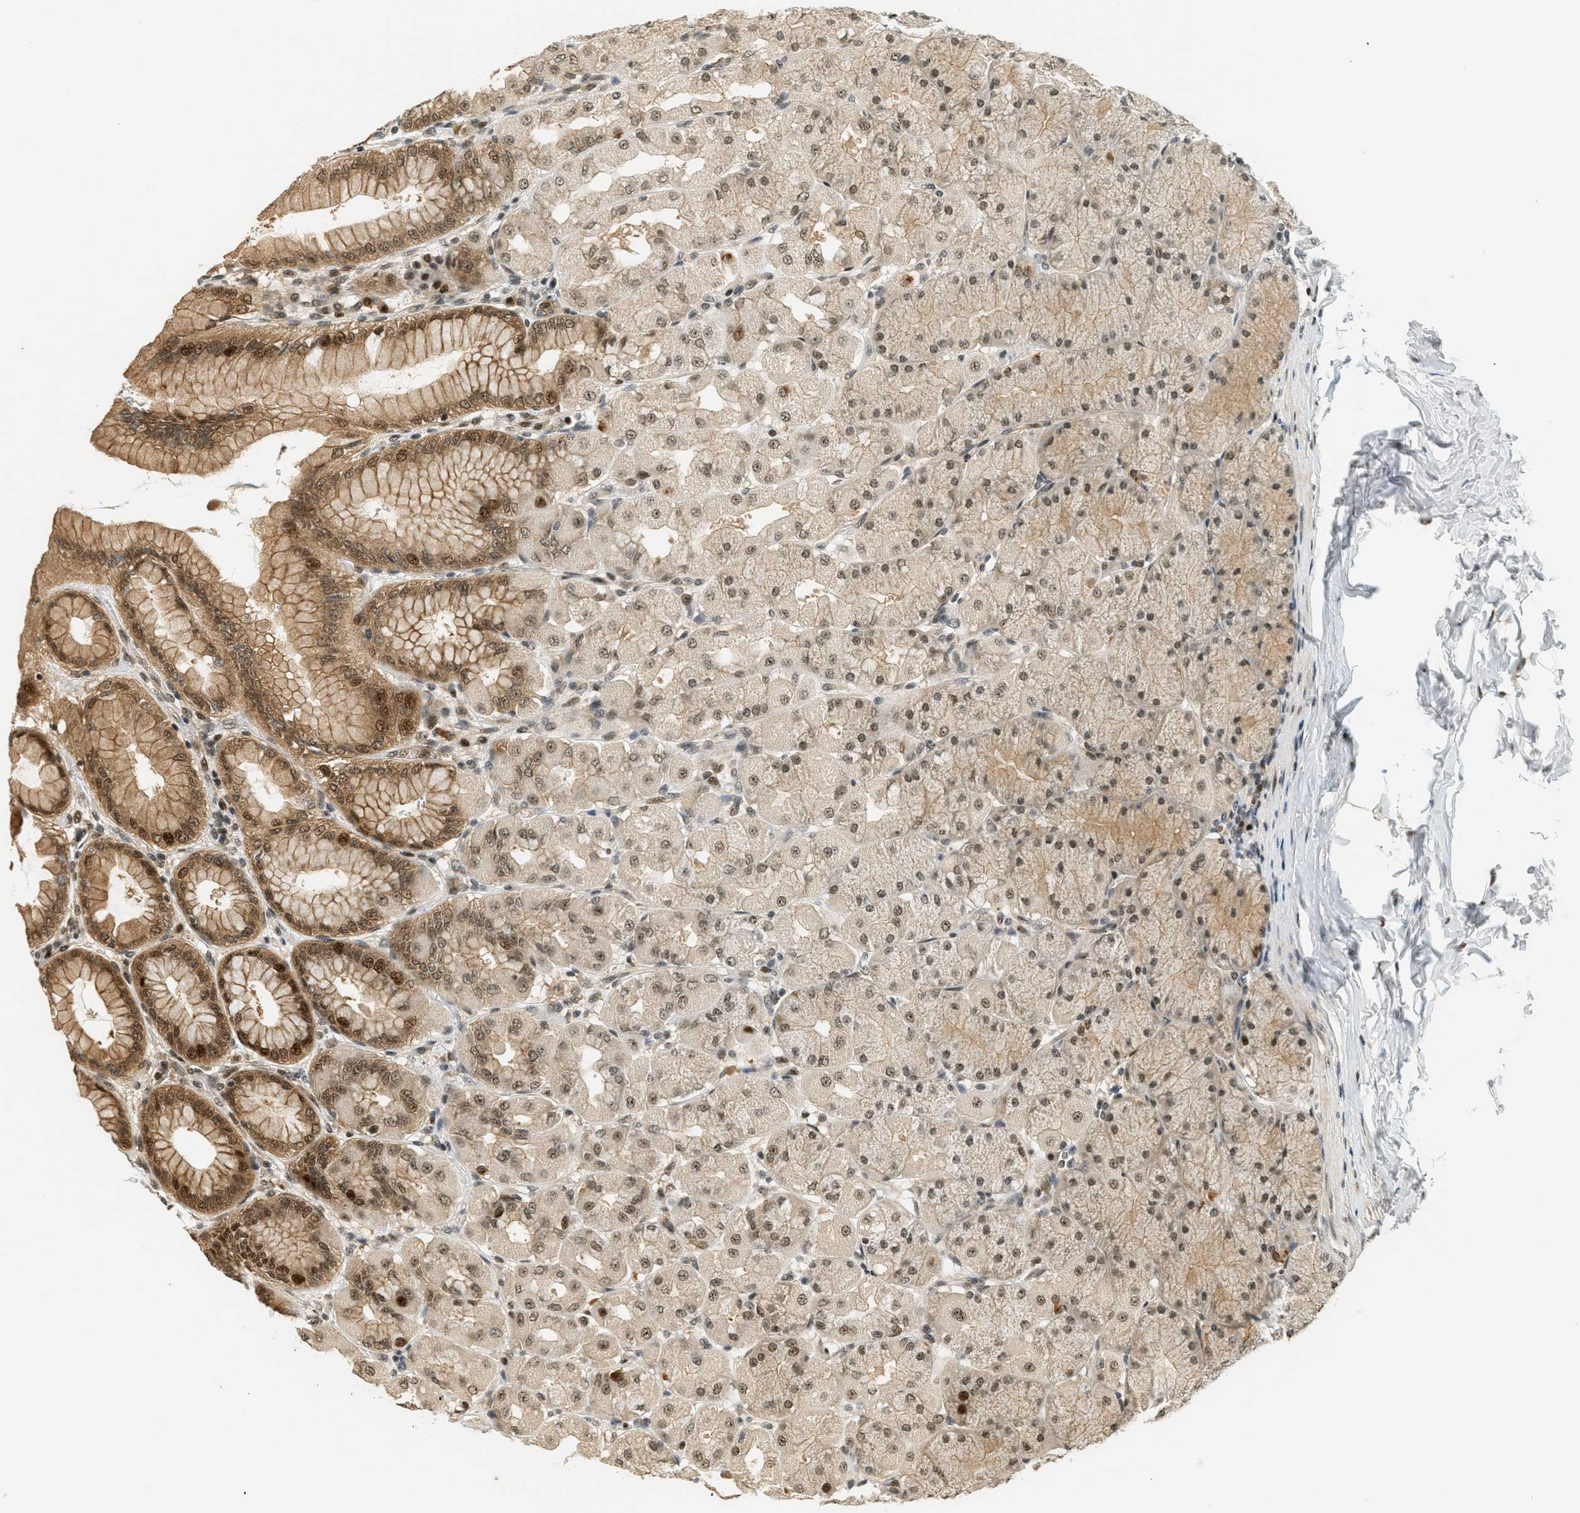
{"staining": {"intensity": "strong", "quantity": ">75%", "location": "cytoplasmic/membranous,nuclear"}, "tissue": "stomach", "cell_type": "Glandular cells", "image_type": "normal", "snomed": [{"axis": "morphology", "description": "Normal tissue, NOS"}, {"axis": "topography", "description": "Stomach, upper"}], "caption": "Protein staining of normal stomach reveals strong cytoplasmic/membranous,nuclear expression in approximately >75% of glandular cells. The staining was performed using DAB (3,3'-diaminobenzidine) to visualize the protein expression in brown, while the nuclei were stained in blue with hematoxylin (Magnification: 20x).", "gene": "FOXM1", "patient": {"sex": "female", "age": 56}}